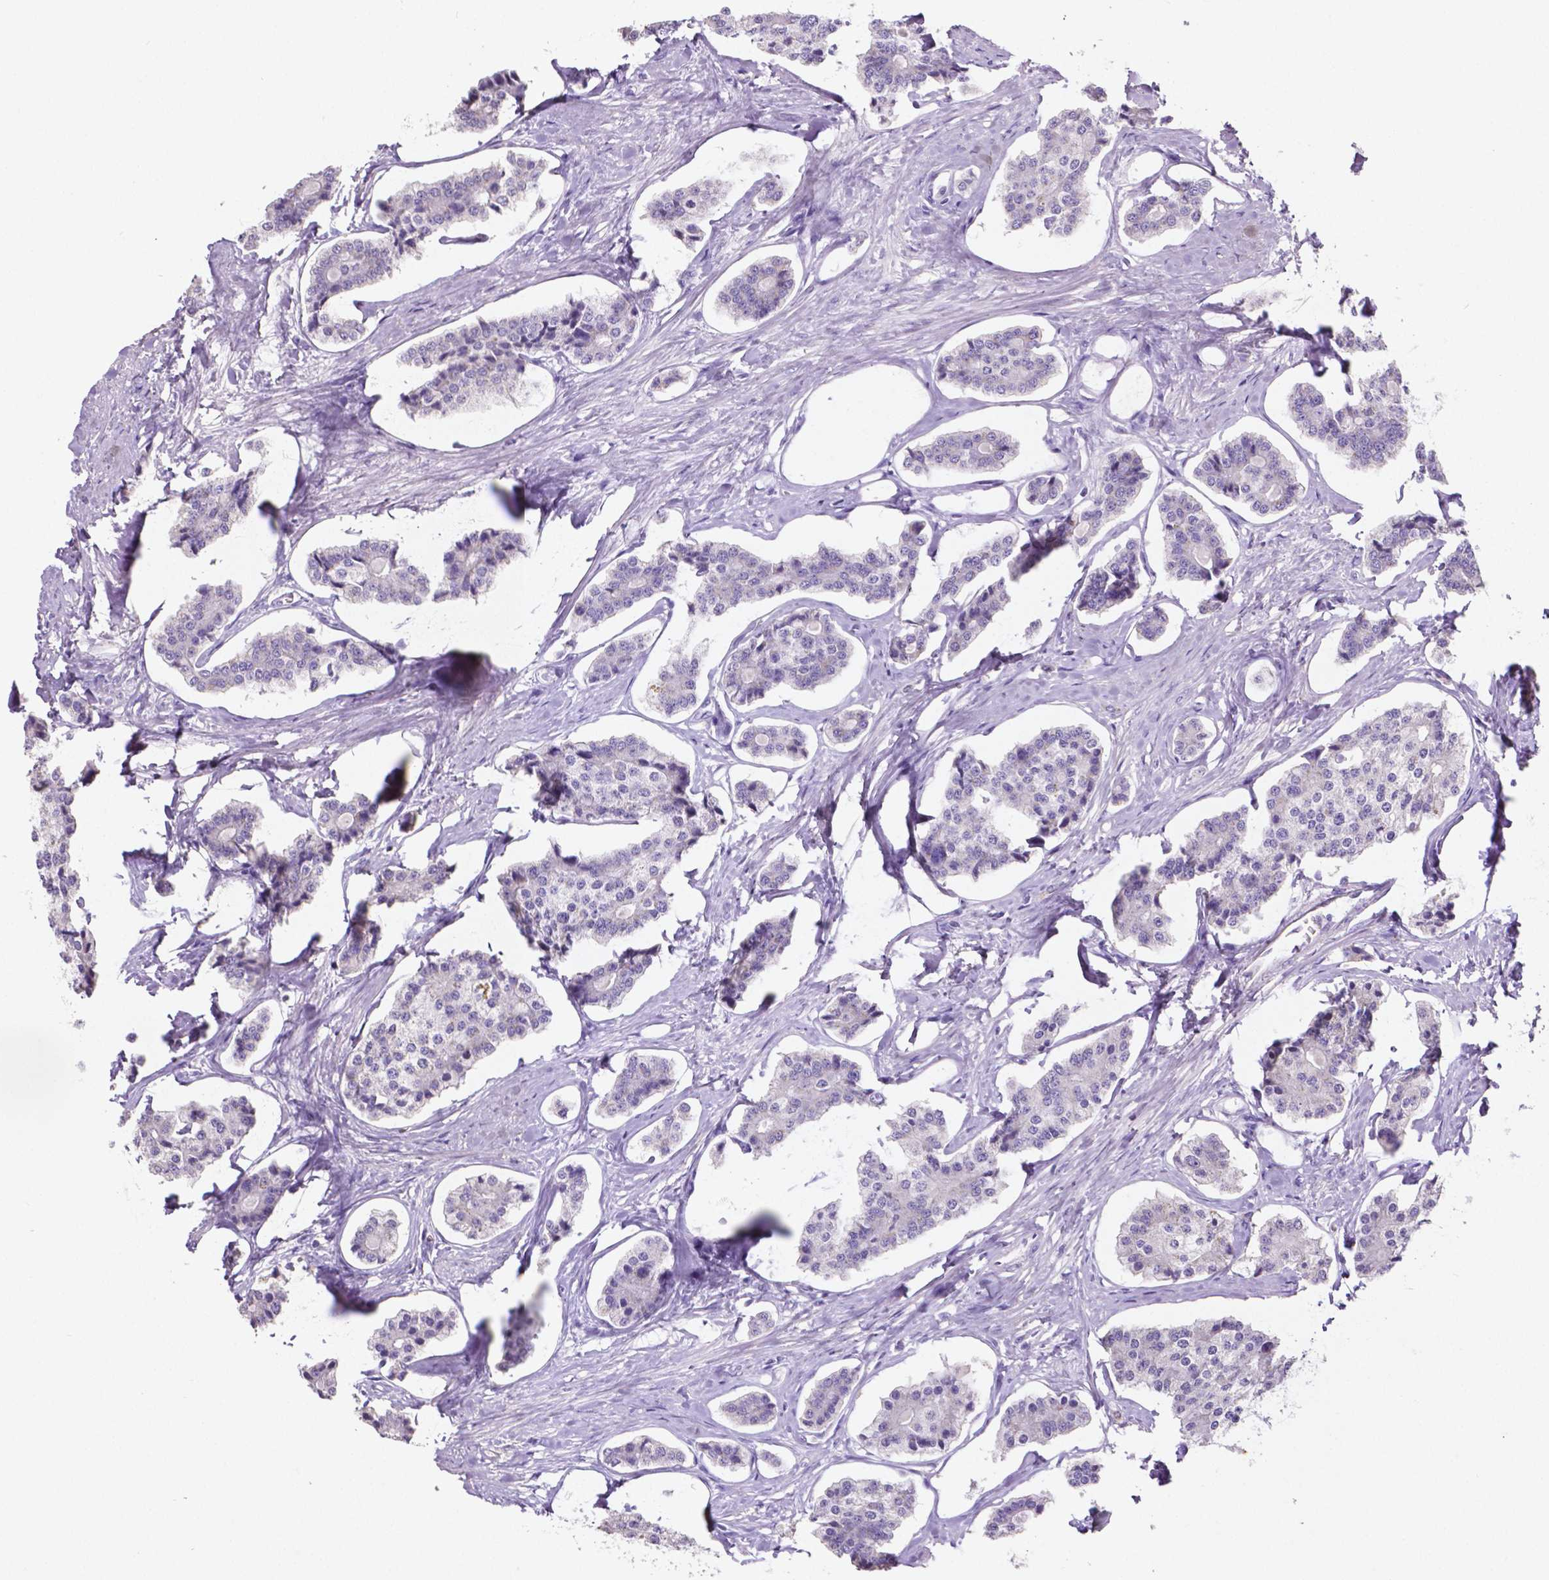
{"staining": {"intensity": "negative", "quantity": "none", "location": "none"}, "tissue": "carcinoid", "cell_type": "Tumor cells", "image_type": "cancer", "snomed": [{"axis": "morphology", "description": "Carcinoid, malignant, NOS"}, {"axis": "topography", "description": "Small intestine"}], "caption": "Tumor cells are negative for protein expression in human carcinoid (malignant).", "gene": "SLC22A2", "patient": {"sex": "female", "age": 65}}